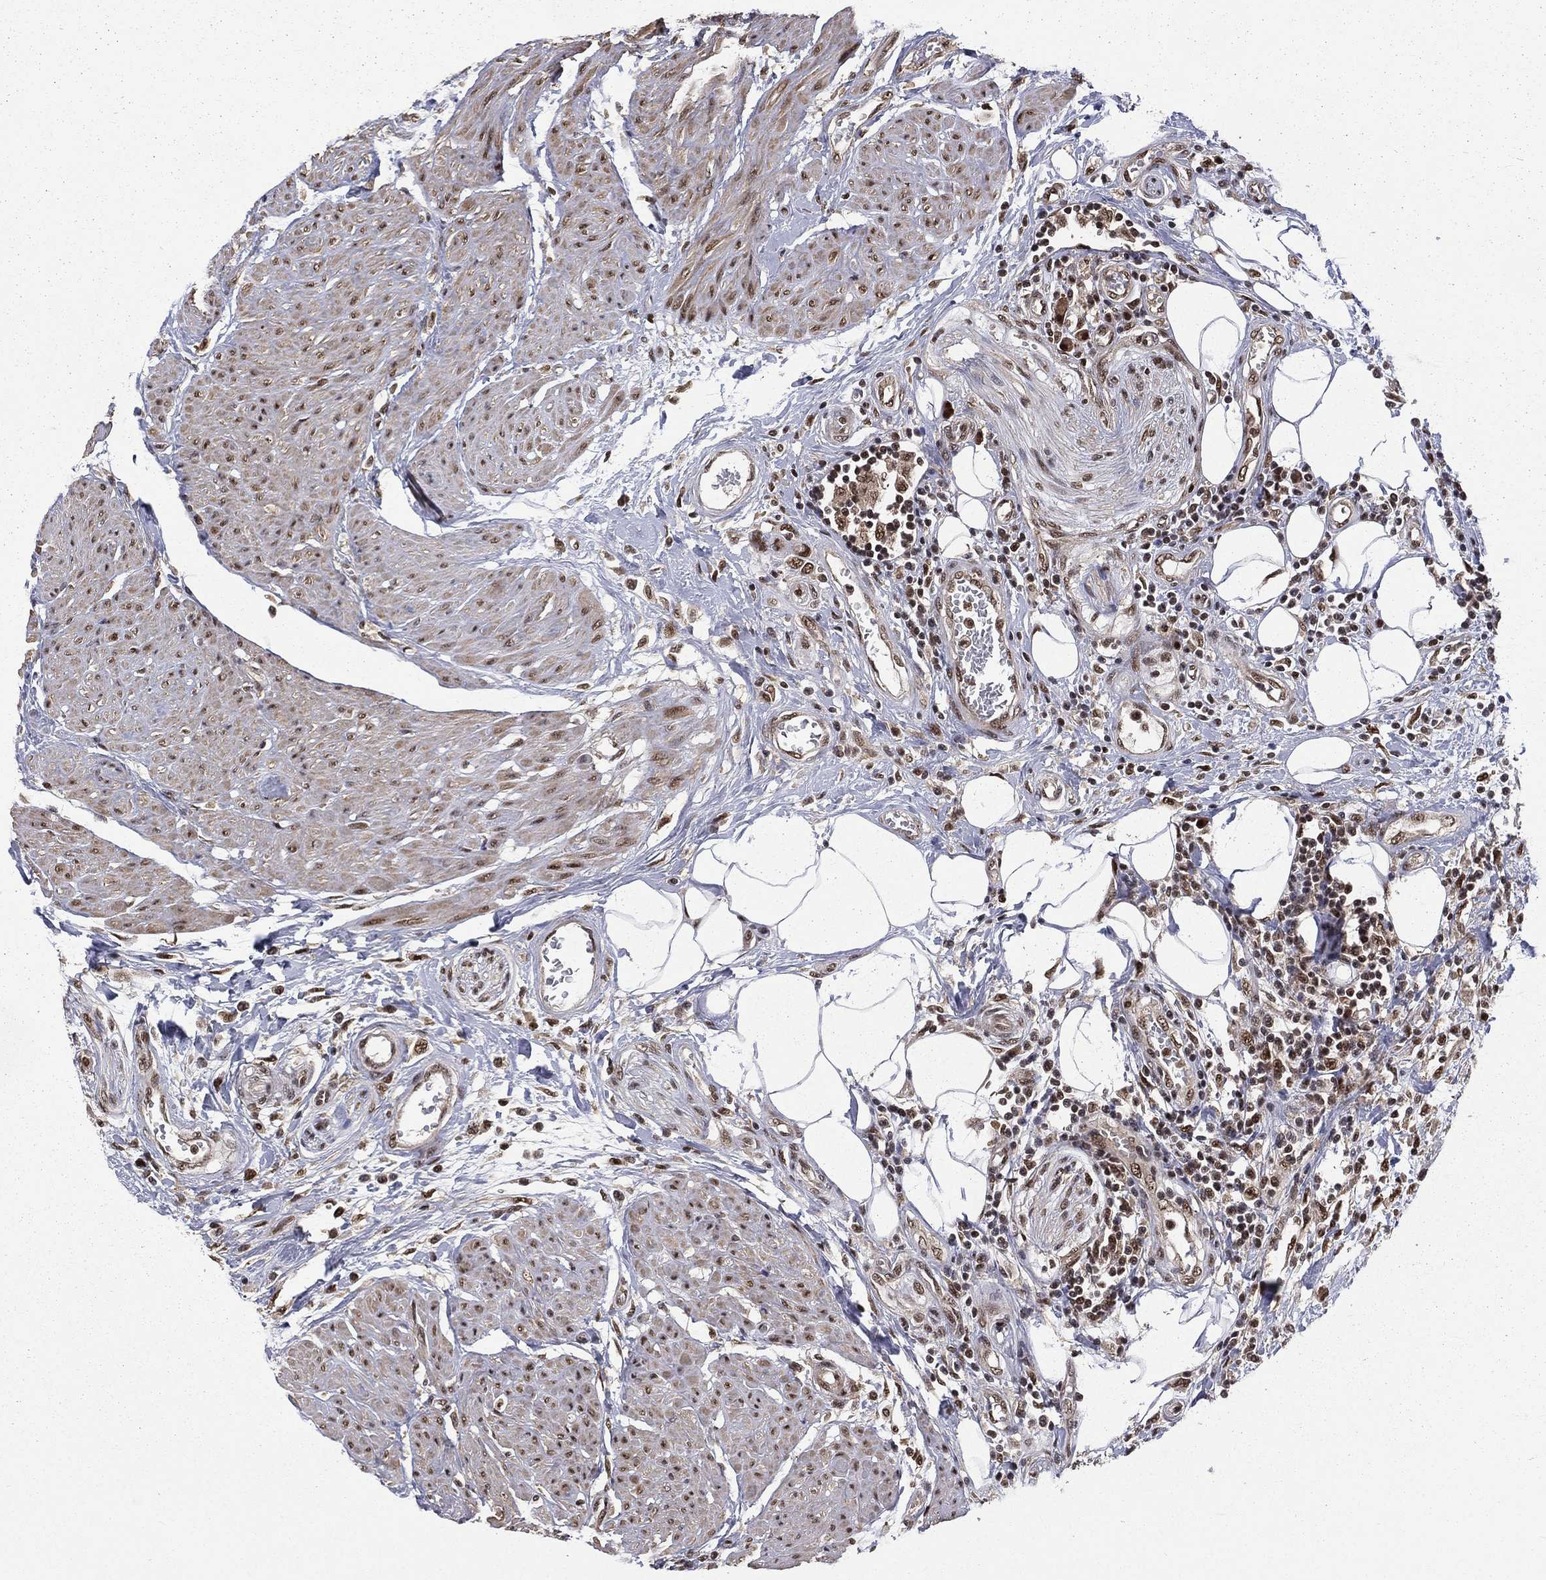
{"staining": {"intensity": "moderate", "quantity": "25%-75%", "location": "nuclear"}, "tissue": "urothelial cancer", "cell_type": "Tumor cells", "image_type": "cancer", "snomed": [{"axis": "morphology", "description": "Urothelial carcinoma, High grade"}, {"axis": "topography", "description": "Urinary bladder"}], "caption": "Protein staining shows moderate nuclear staining in about 25%-75% of tumor cells in high-grade urothelial carcinoma.", "gene": "JMJD6", "patient": {"sex": "male", "age": 35}}